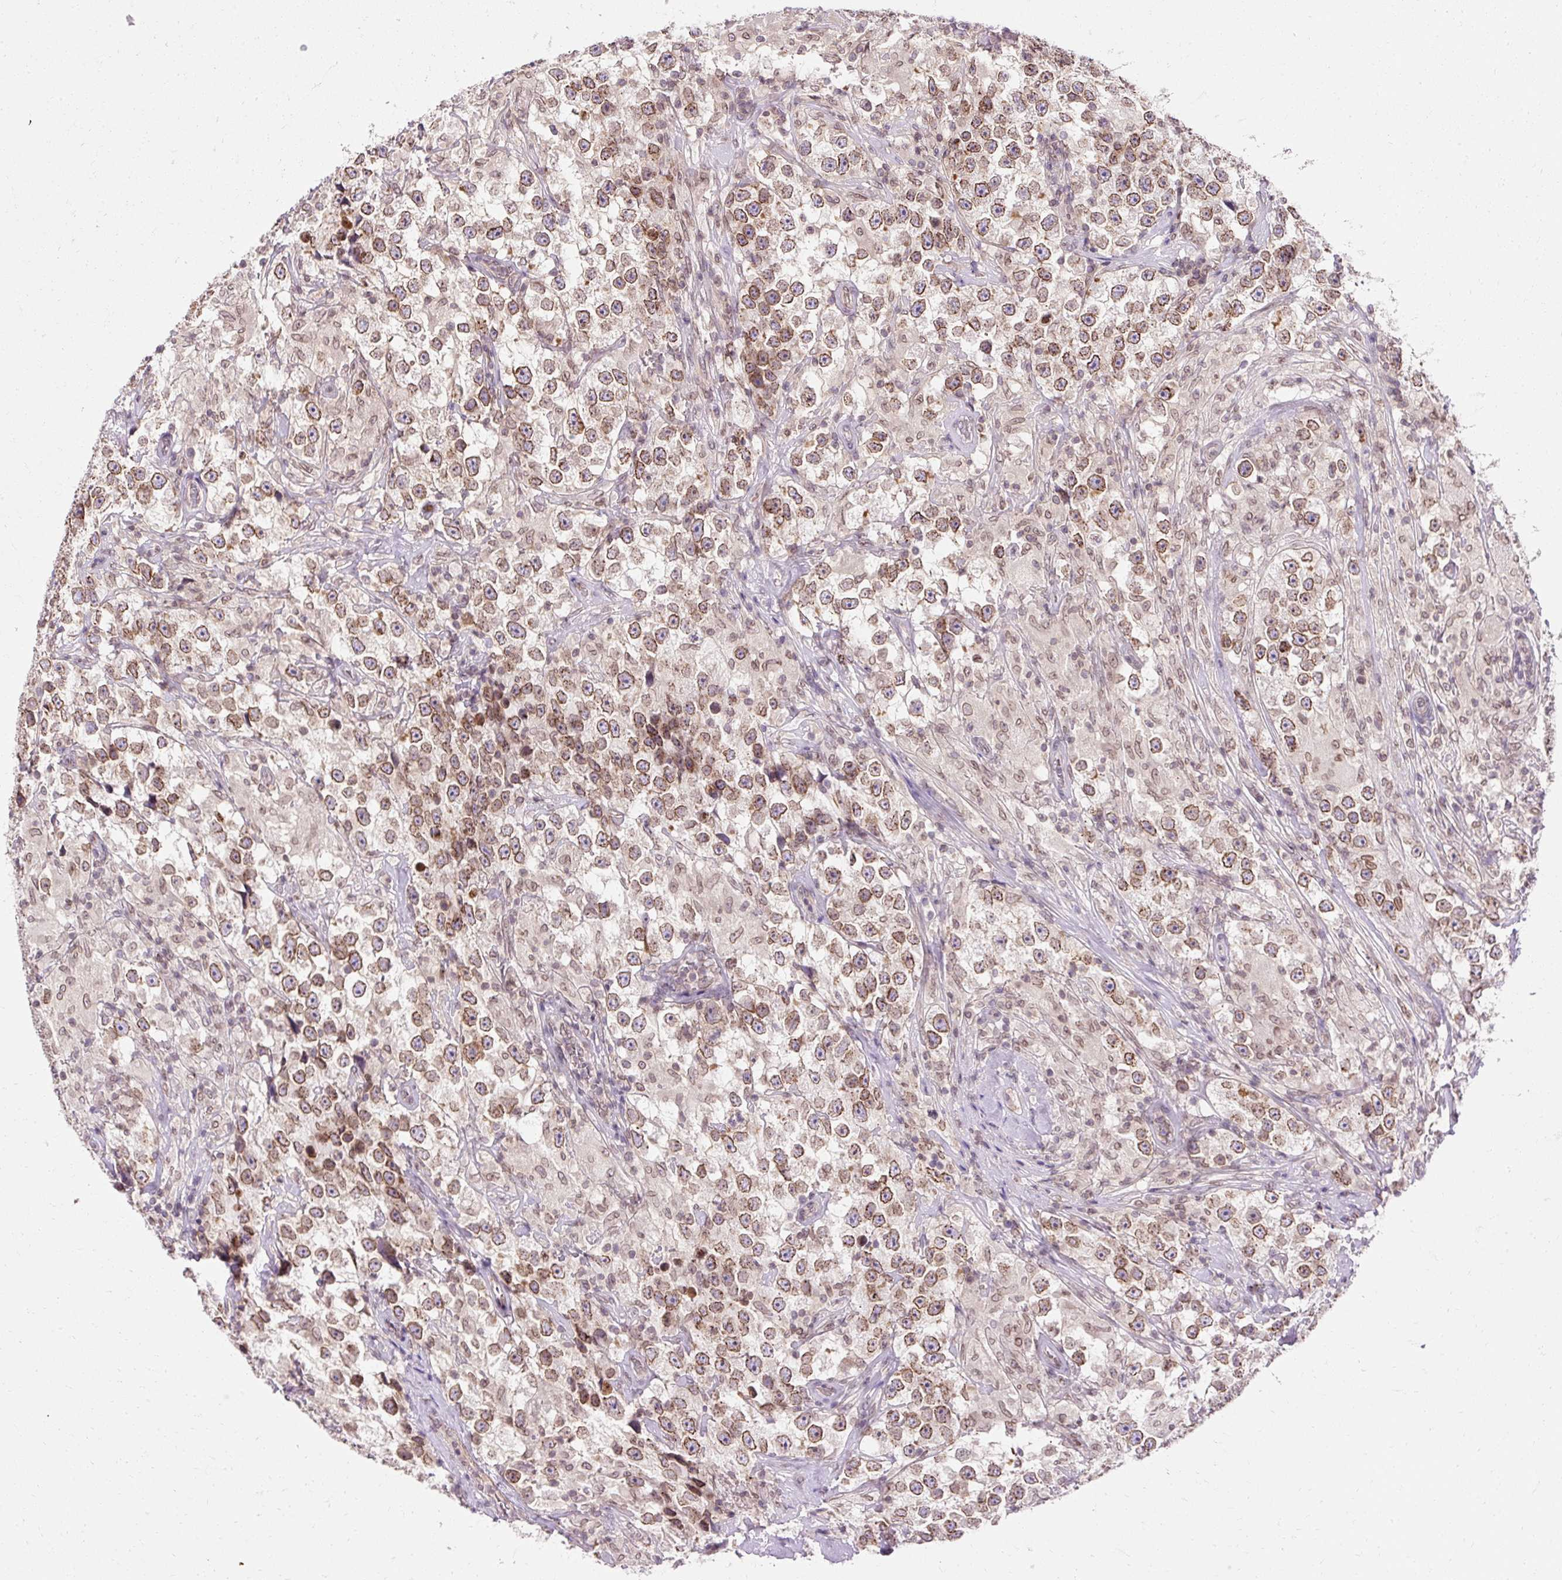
{"staining": {"intensity": "moderate", "quantity": ">75%", "location": "cytoplasmic/membranous,nuclear"}, "tissue": "testis cancer", "cell_type": "Tumor cells", "image_type": "cancer", "snomed": [{"axis": "morphology", "description": "Seminoma, NOS"}, {"axis": "topography", "description": "Testis"}], "caption": "An IHC image of neoplastic tissue is shown. Protein staining in brown shows moderate cytoplasmic/membranous and nuclear positivity in seminoma (testis) within tumor cells.", "gene": "ZNF610", "patient": {"sex": "male", "age": 46}}